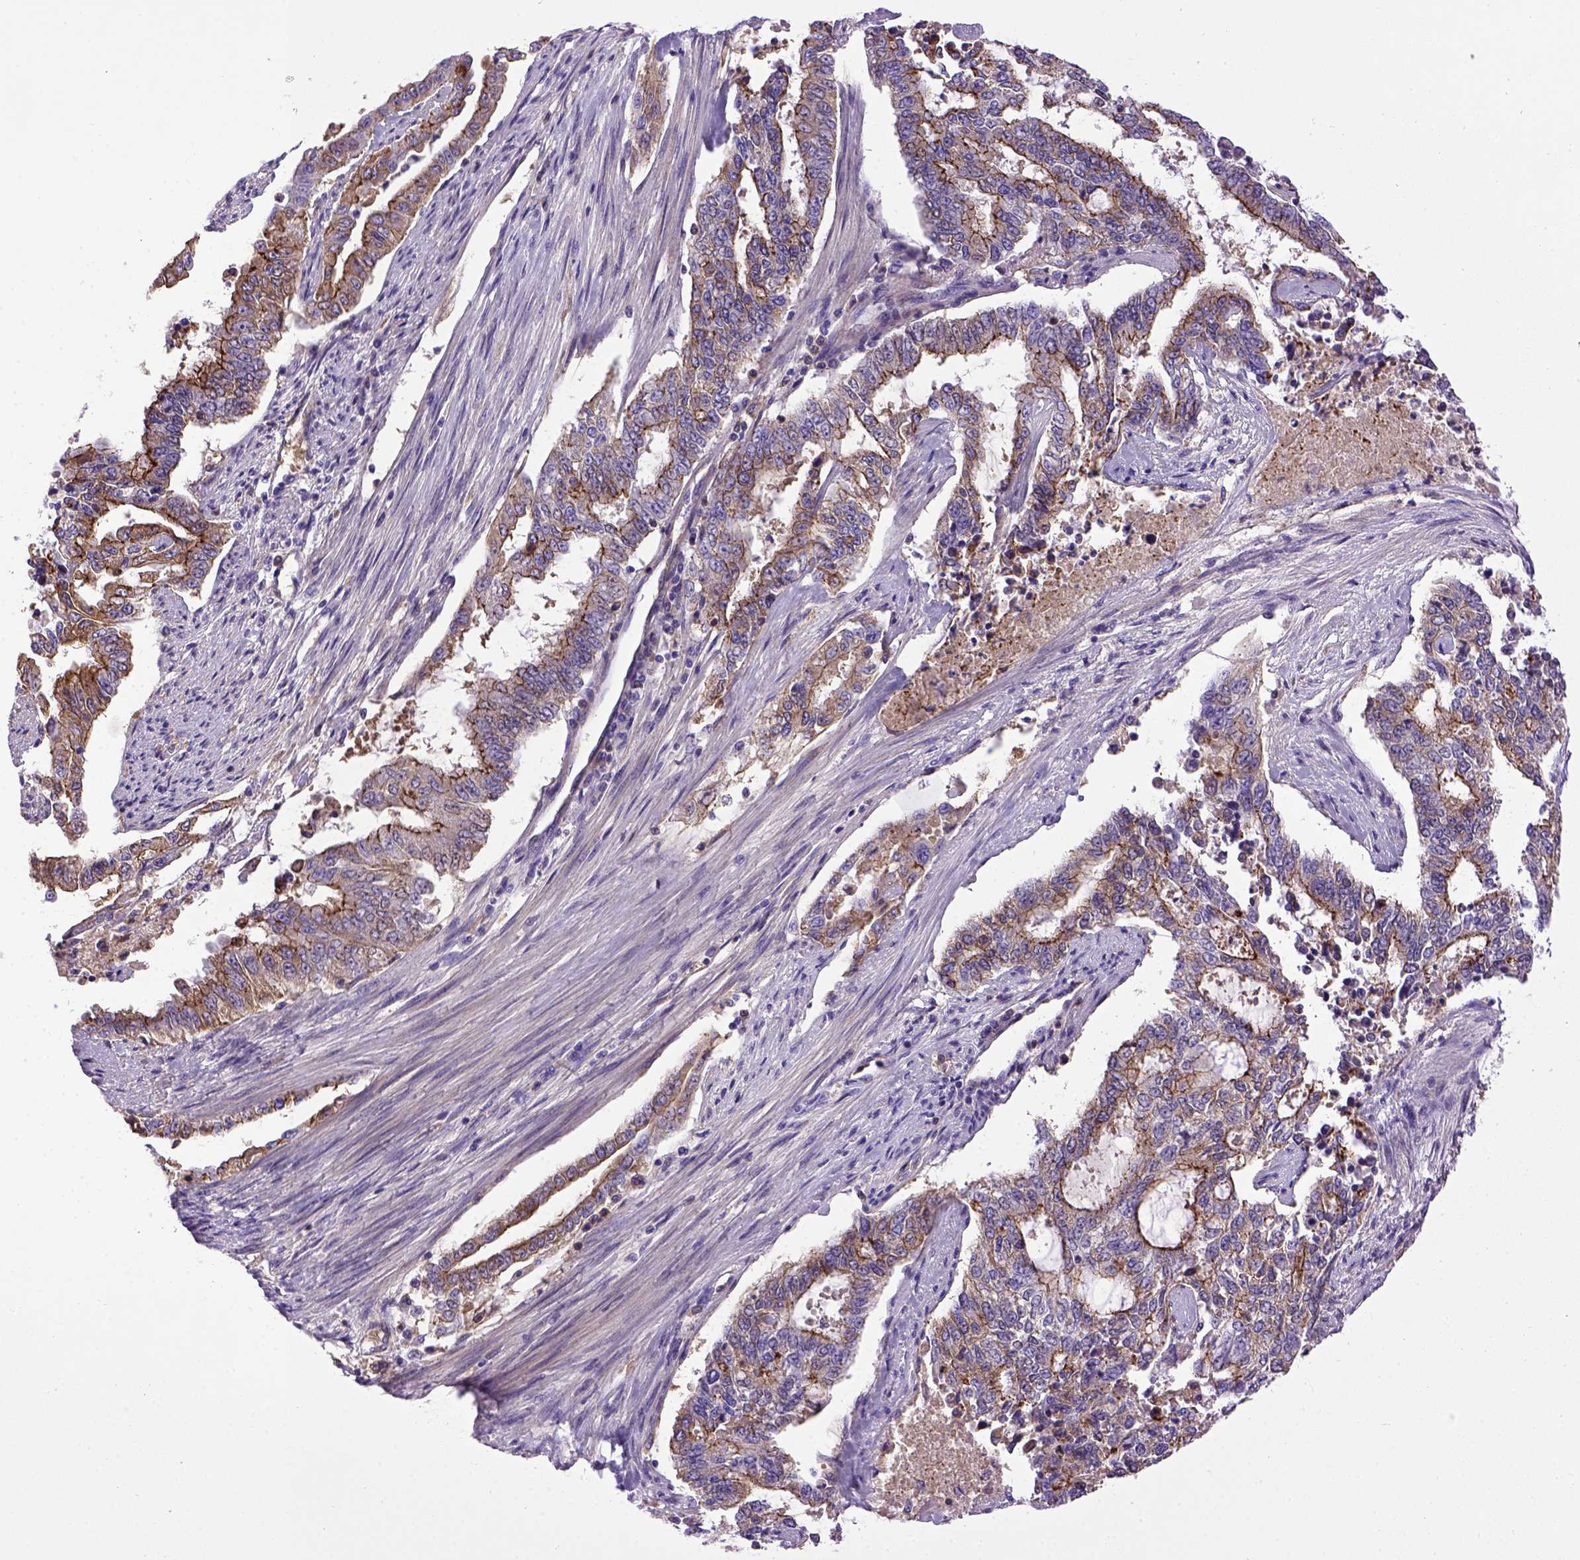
{"staining": {"intensity": "moderate", "quantity": "25%-75%", "location": "cytoplasmic/membranous"}, "tissue": "endometrial cancer", "cell_type": "Tumor cells", "image_type": "cancer", "snomed": [{"axis": "morphology", "description": "Adenocarcinoma, NOS"}, {"axis": "topography", "description": "Uterus"}], "caption": "Human adenocarcinoma (endometrial) stained for a protein (brown) reveals moderate cytoplasmic/membranous positive staining in about 25%-75% of tumor cells.", "gene": "CDH1", "patient": {"sex": "female", "age": 59}}